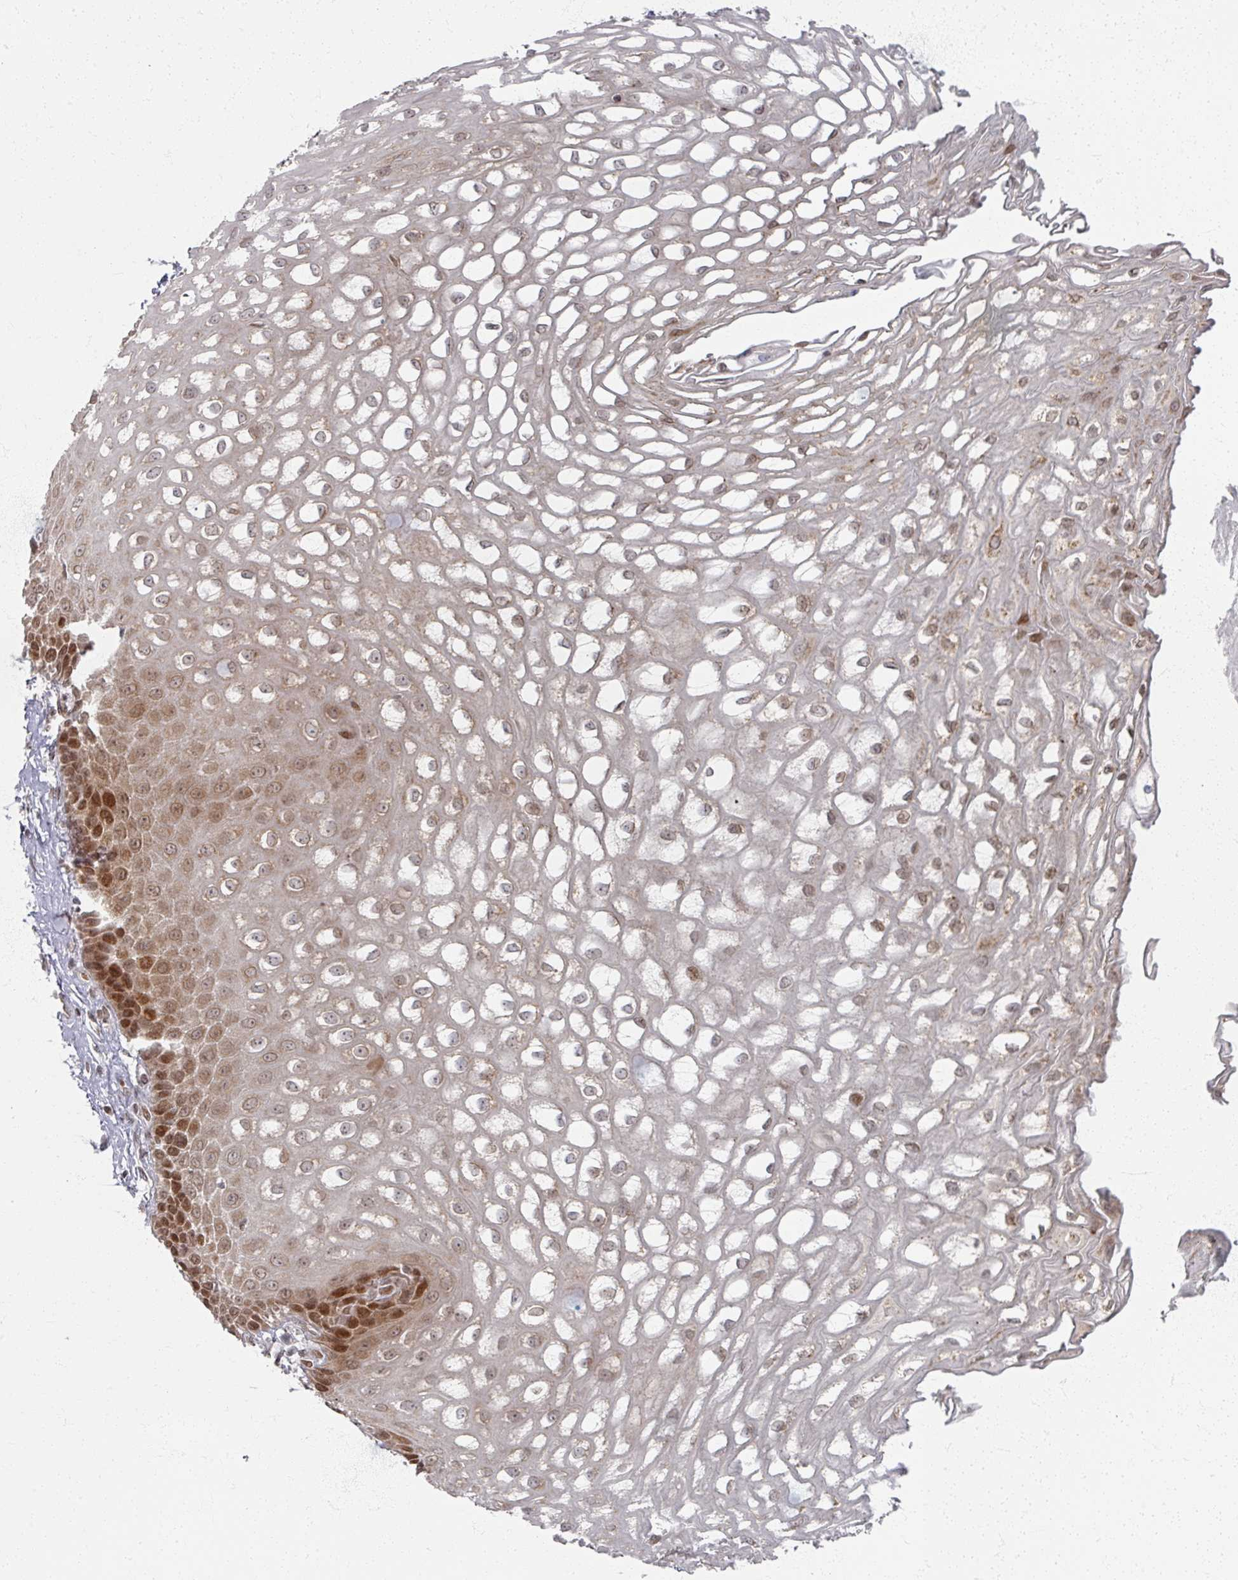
{"staining": {"intensity": "strong", "quantity": ">75%", "location": "cytoplasmic/membranous,nuclear"}, "tissue": "esophagus", "cell_type": "Squamous epithelial cells", "image_type": "normal", "snomed": [{"axis": "morphology", "description": "Normal tissue, NOS"}, {"axis": "topography", "description": "Esophagus"}], "caption": "Immunohistochemistry (IHC) staining of normal esophagus, which displays high levels of strong cytoplasmic/membranous,nuclear staining in about >75% of squamous epithelial cells indicating strong cytoplasmic/membranous,nuclear protein staining. The staining was performed using DAB (brown) for protein detection and nuclei were counterstained in hematoxylin (blue).", "gene": "PSKH1", "patient": {"sex": "male", "age": 67}}